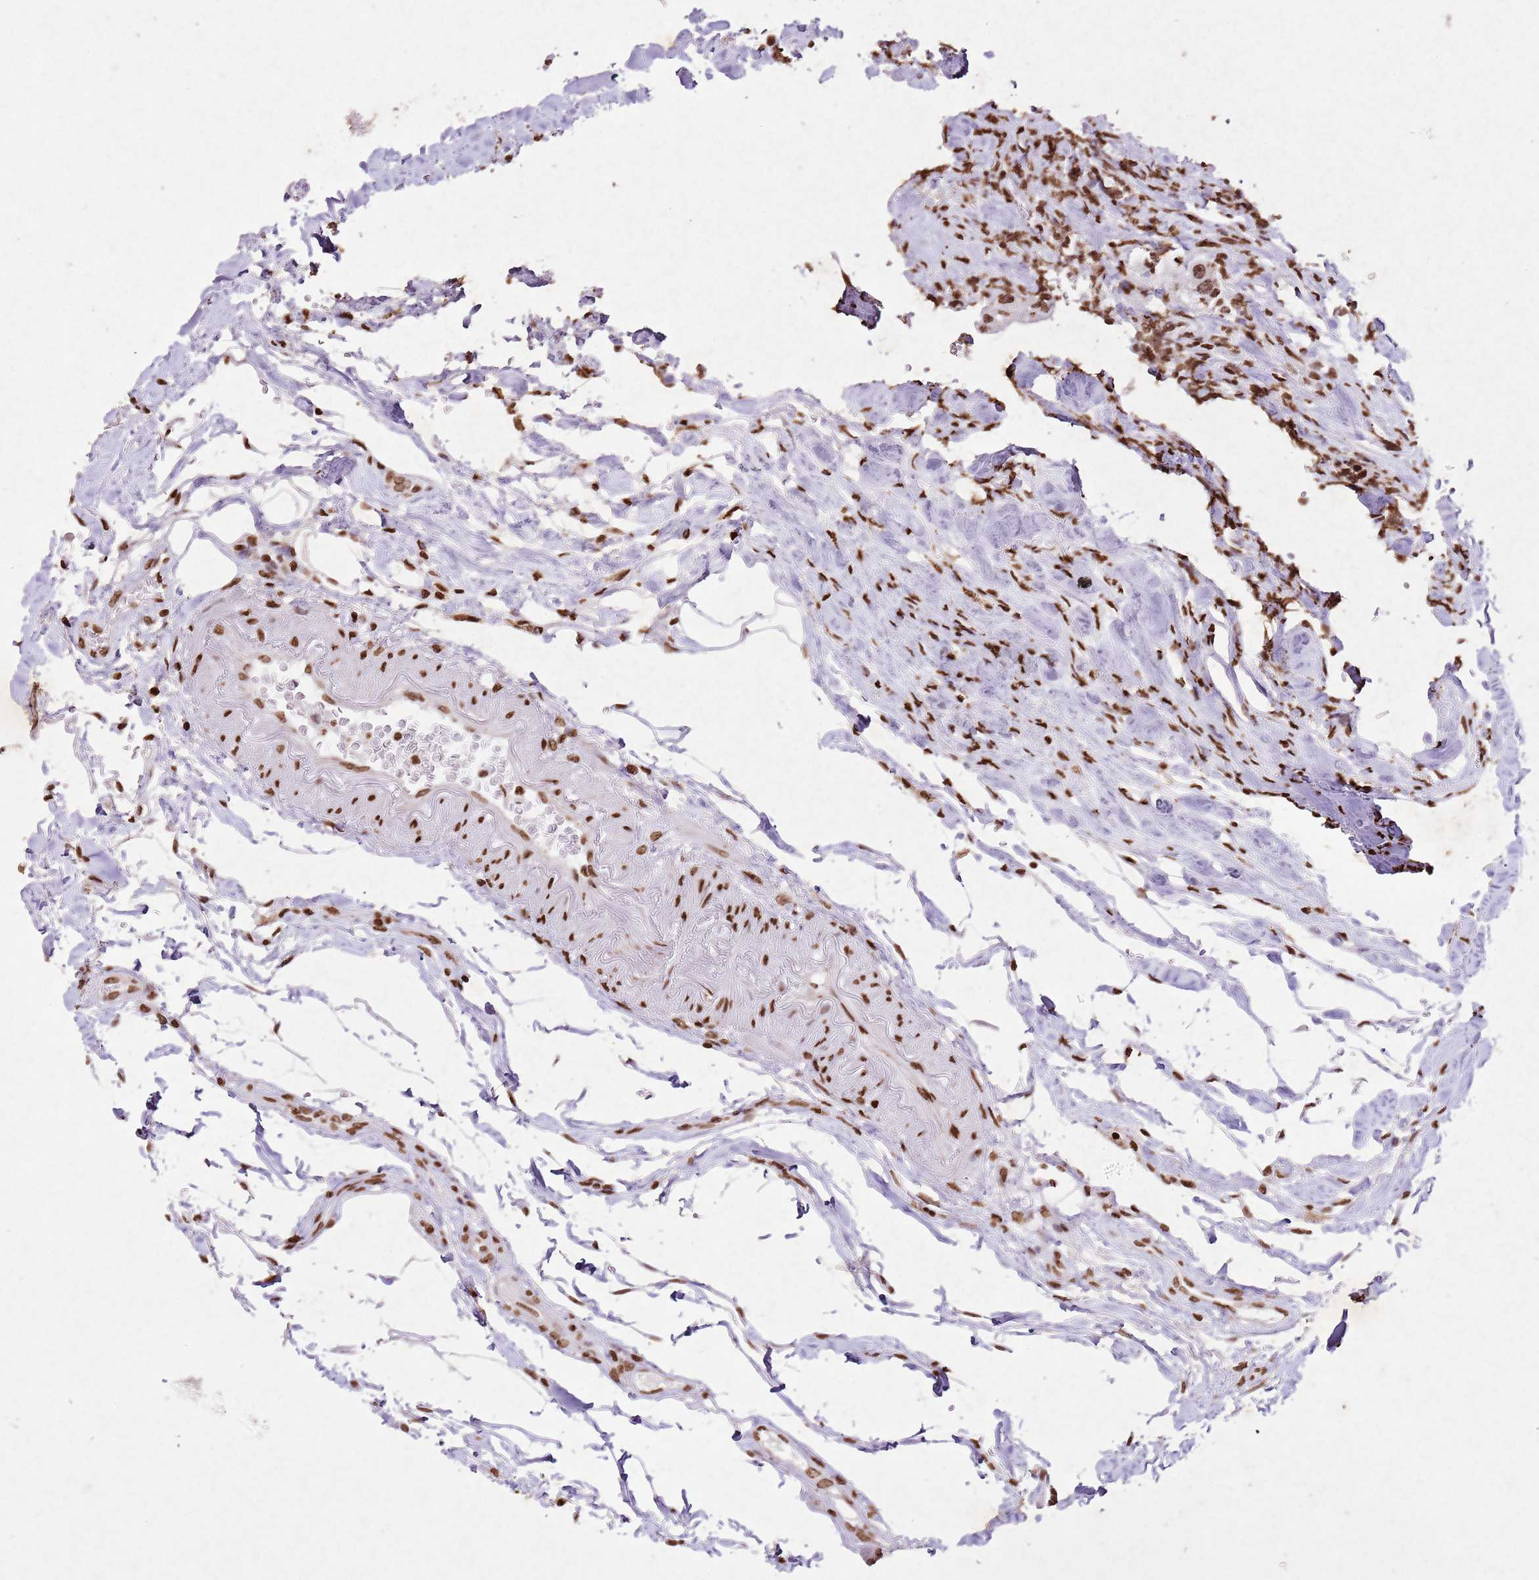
{"staining": {"intensity": "moderate", "quantity": ">75%", "location": "nuclear"}, "tissue": "colon", "cell_type": "Endothelial cells", "image_type": "normal", "snomed": [{"axis": "morphology", "description": "Normal tissue, NOS"}, {"axis": "topography", "description": "Colon"}], "caption": "IHC staining of normal colon, which exhibits medium levels of moderate nuclear staining in approximately >75% of endothelial cells indicating moderate nuclear protein positivity. The staining was performed using DAB (3,3'-diaminobenzidine) (brown) for protein detection and nuclei were counterstained in hematoxylin (blue).", "gene": "BMAL1", "patient": {"sex": "female", "age": 79}}